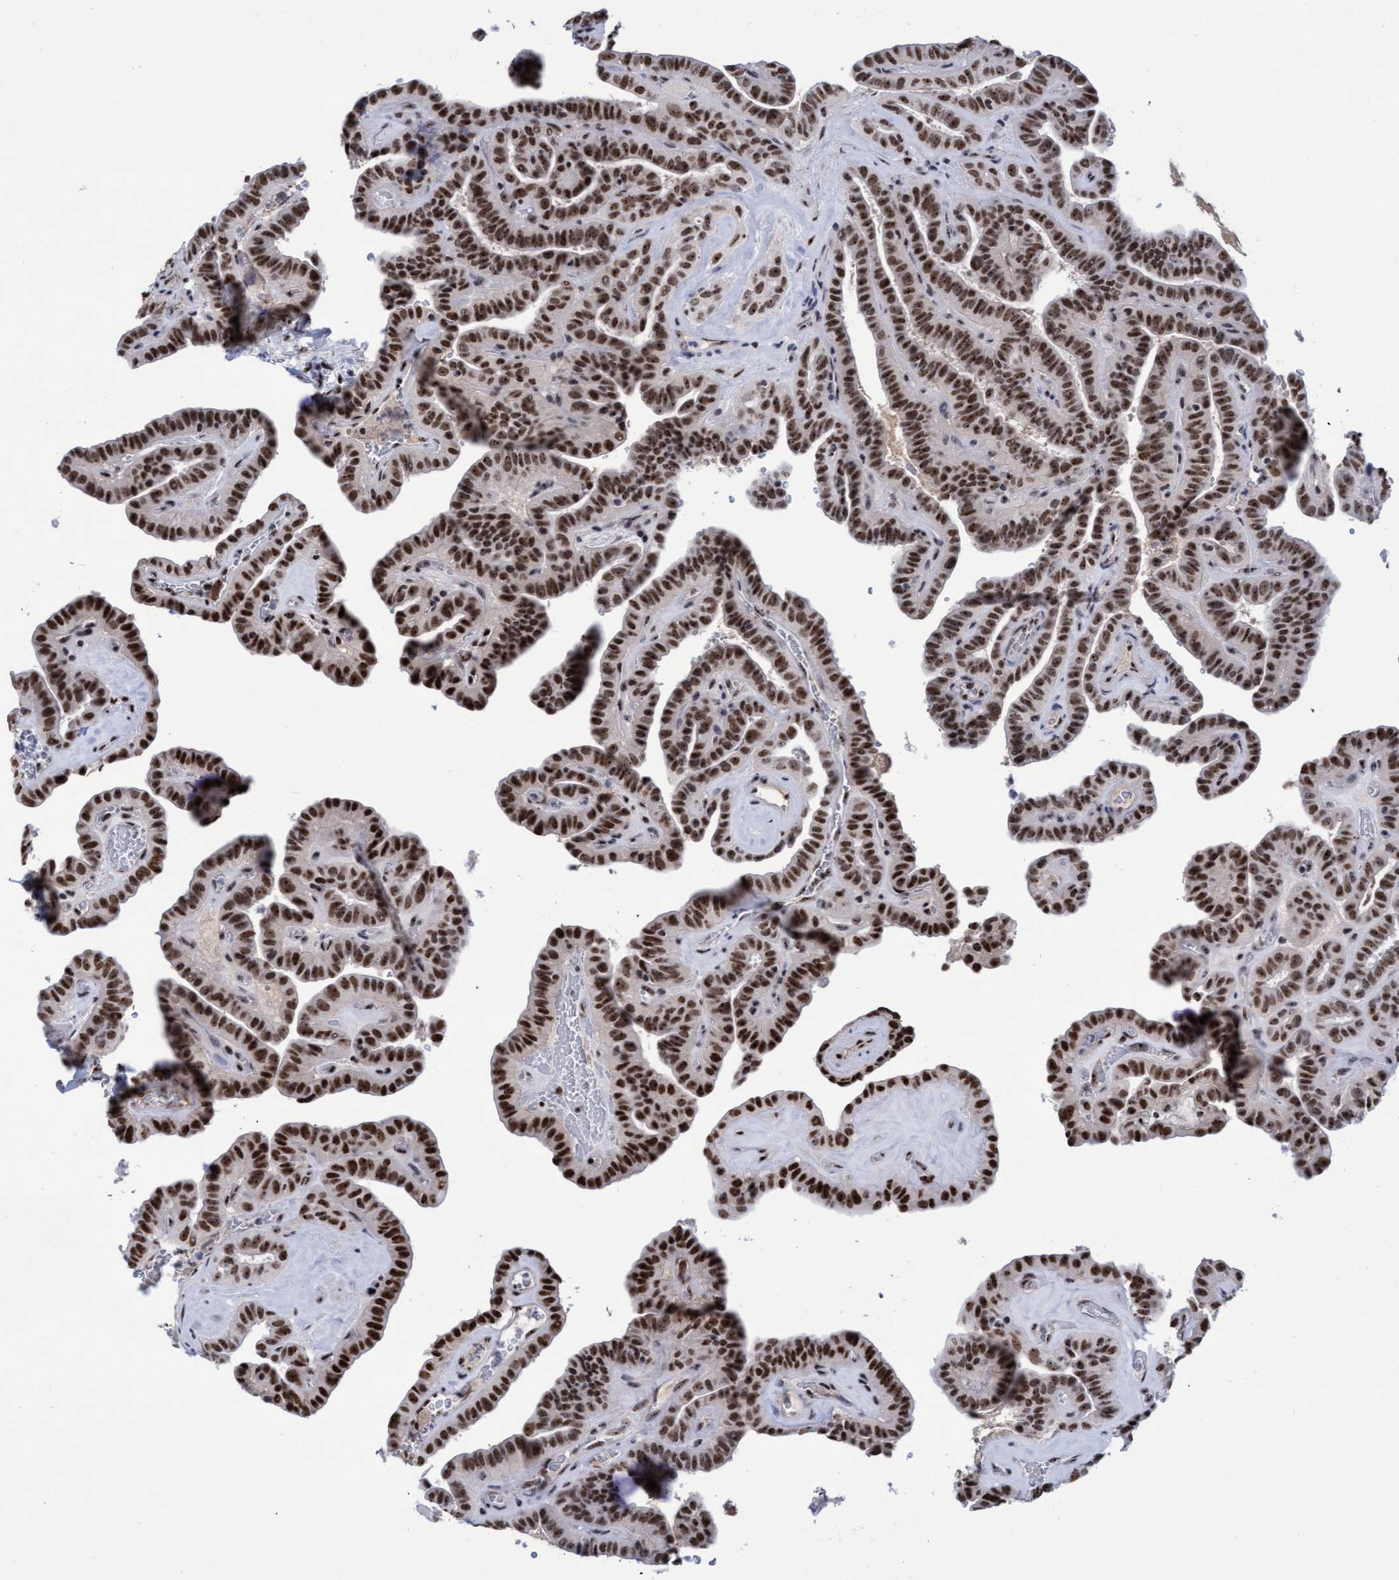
{"staining": {"intensity": "strong", "quantity": ">75%", "location": "nuclear"}, "tissue": "thyroid cancer", "cell_type": "Tumor cells", "image_type": "cancer", "snomed": [{"axis": "morphology", "description": "Papillary adenocarcinoma, NOS"}, {"axis": "topography", "description": "Thyroid gland"}], "caption": "Immunohistochemical staining of human thyroid cancer demonstrates high levels of strong nuclear staining in about >75% of tumor cells.", "gene": "EFCAB10", "patient": {"sex": "male", "age": 77}}